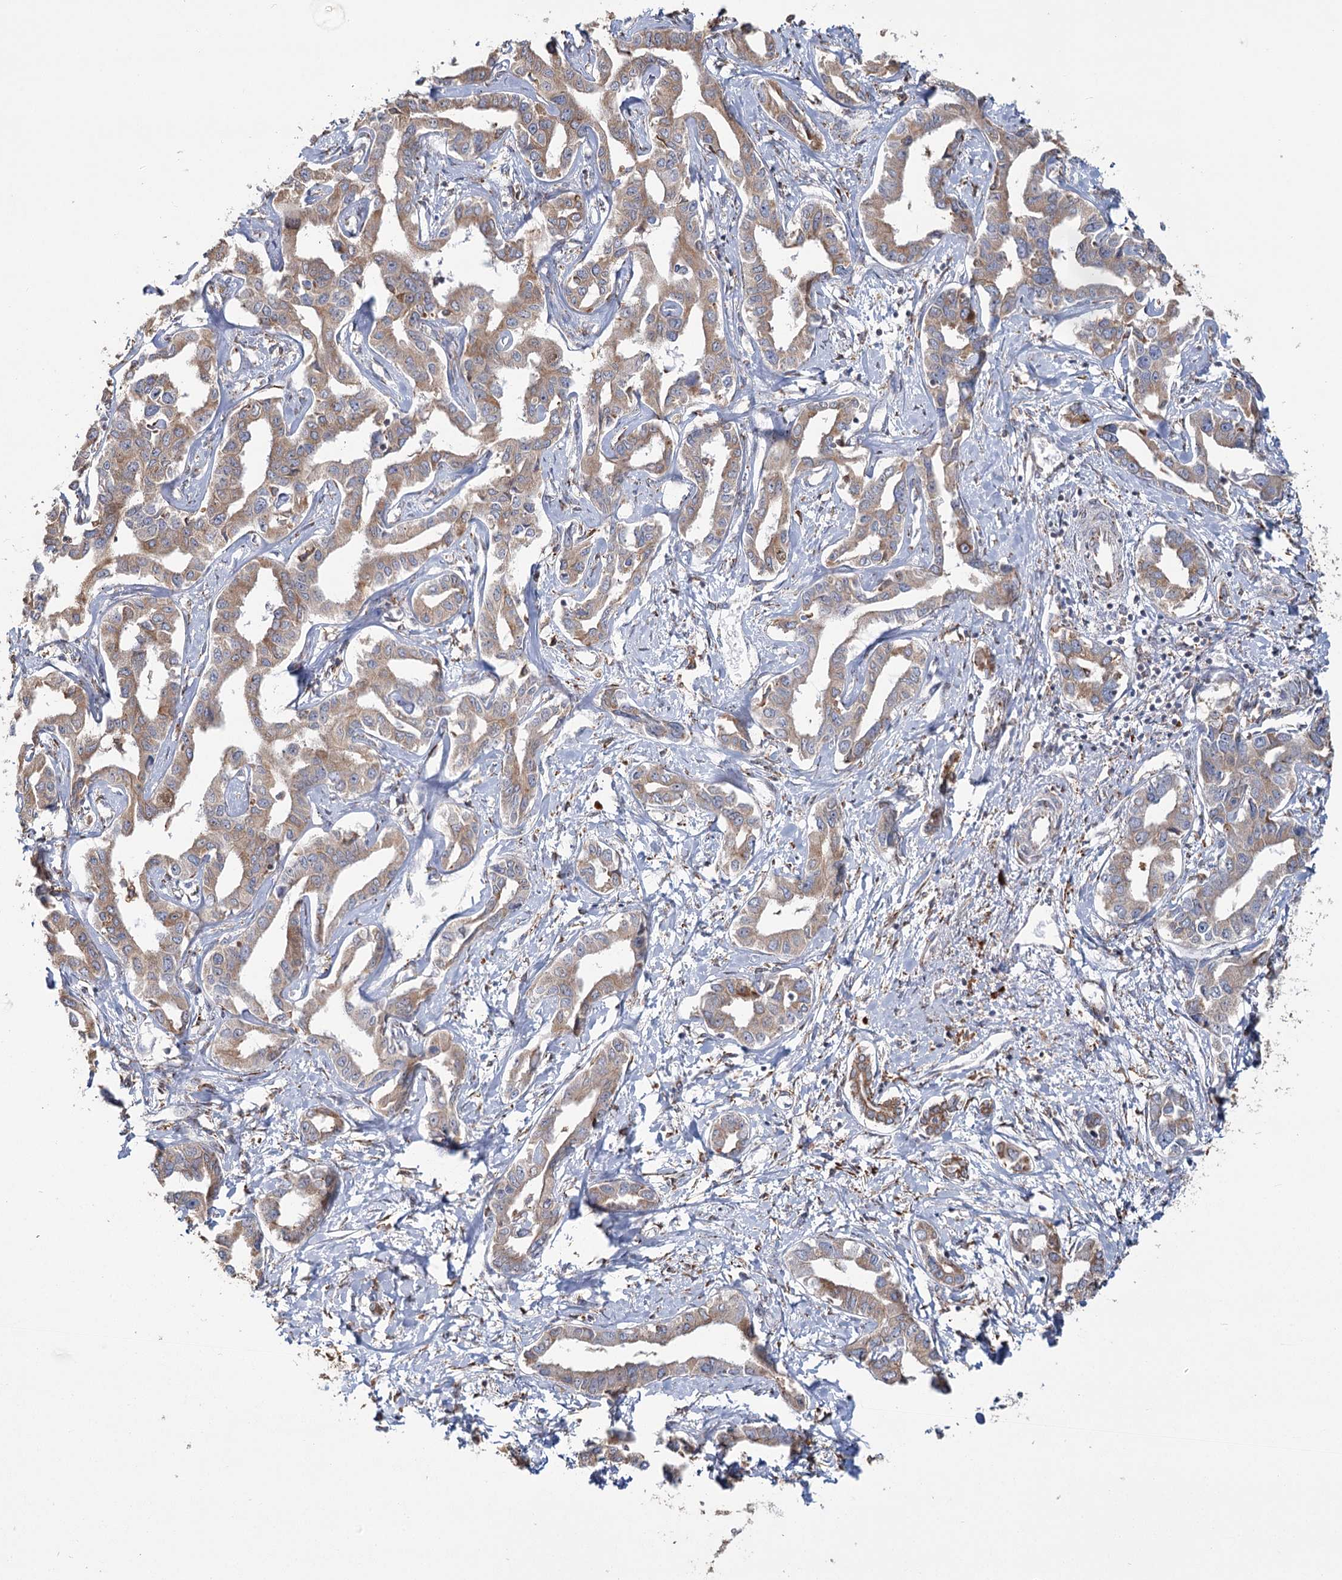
{"staining": {"intensity": "moderate", "quantity": ">75%", "location": "cytoplasmic/membranous"}, "tissue": "liver cancer", "cell_type": "Tumor cells", "image_type": "cancer", "snomed": [{"axis": "morphology", "description": "Cholangiocarcinoma"}, {"axis": "topography", "description": "Liver"}], "caption": "Liver cancer (cholangiocarcinoma) stained with a protein marker reveals moderate staining in tumor cells.", "gene": "ZCCHC9", "patient": {"sex": "male", "age": 59}}